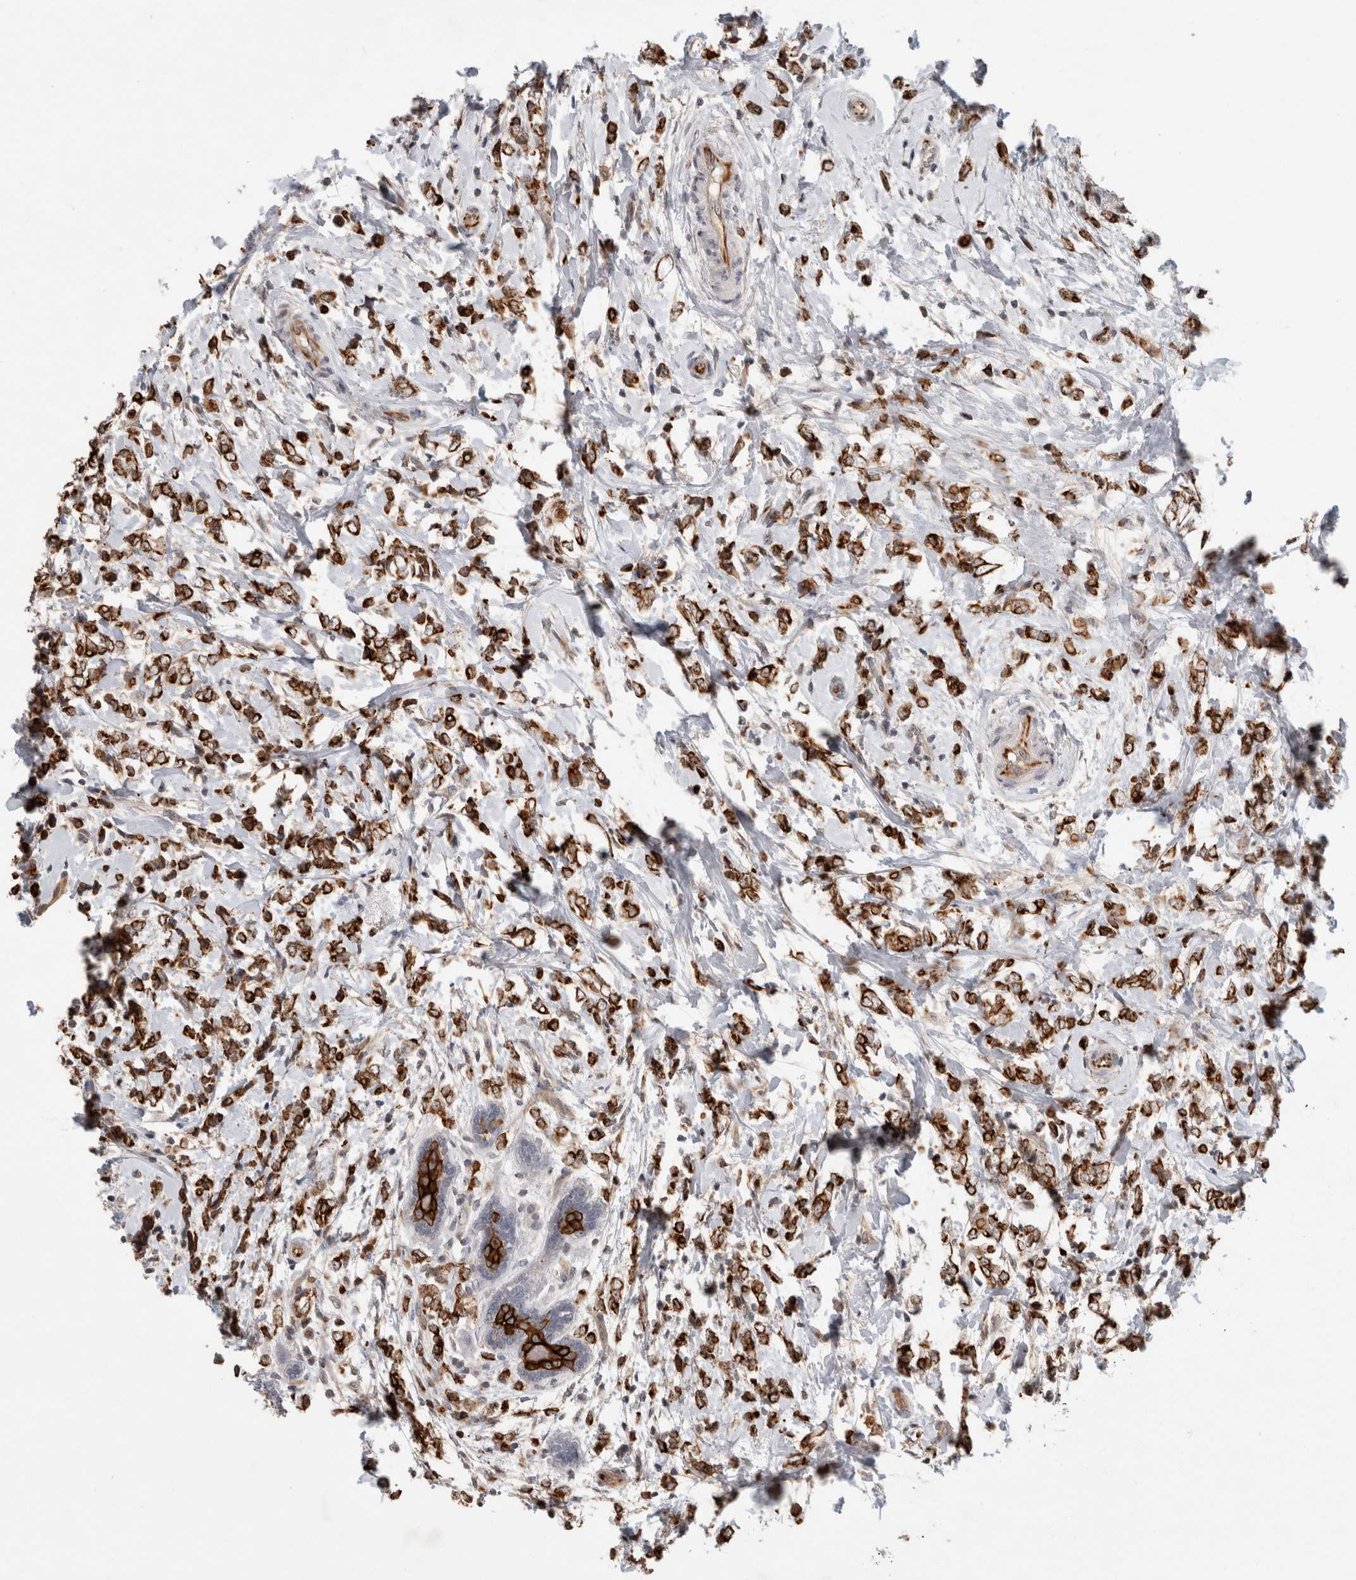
{"staining": {"intensity": "strong", "quantity": ">75%", "location": "cytoplasmic/membranous"}, "tissue": "breast cancer", "cell_type": "Tumor cells", "image_type": "cancer", "snomed": [{"axis": "morphology", "description": "Normal tissue, NOS"}, {"axis": "morphology", "description": "Lobular carcinoma"}, {"axis": "topography", "description": "Breast"}], "caption": "About >75% of tumor cells in breast lobular carcinoma demonstrate strong cytoplasmic/membranous protein positivity as visualized by brown immunohistochemical staining.", "gene": "CRISPLD1", "patient": {"sex": "female", "age": 47}}